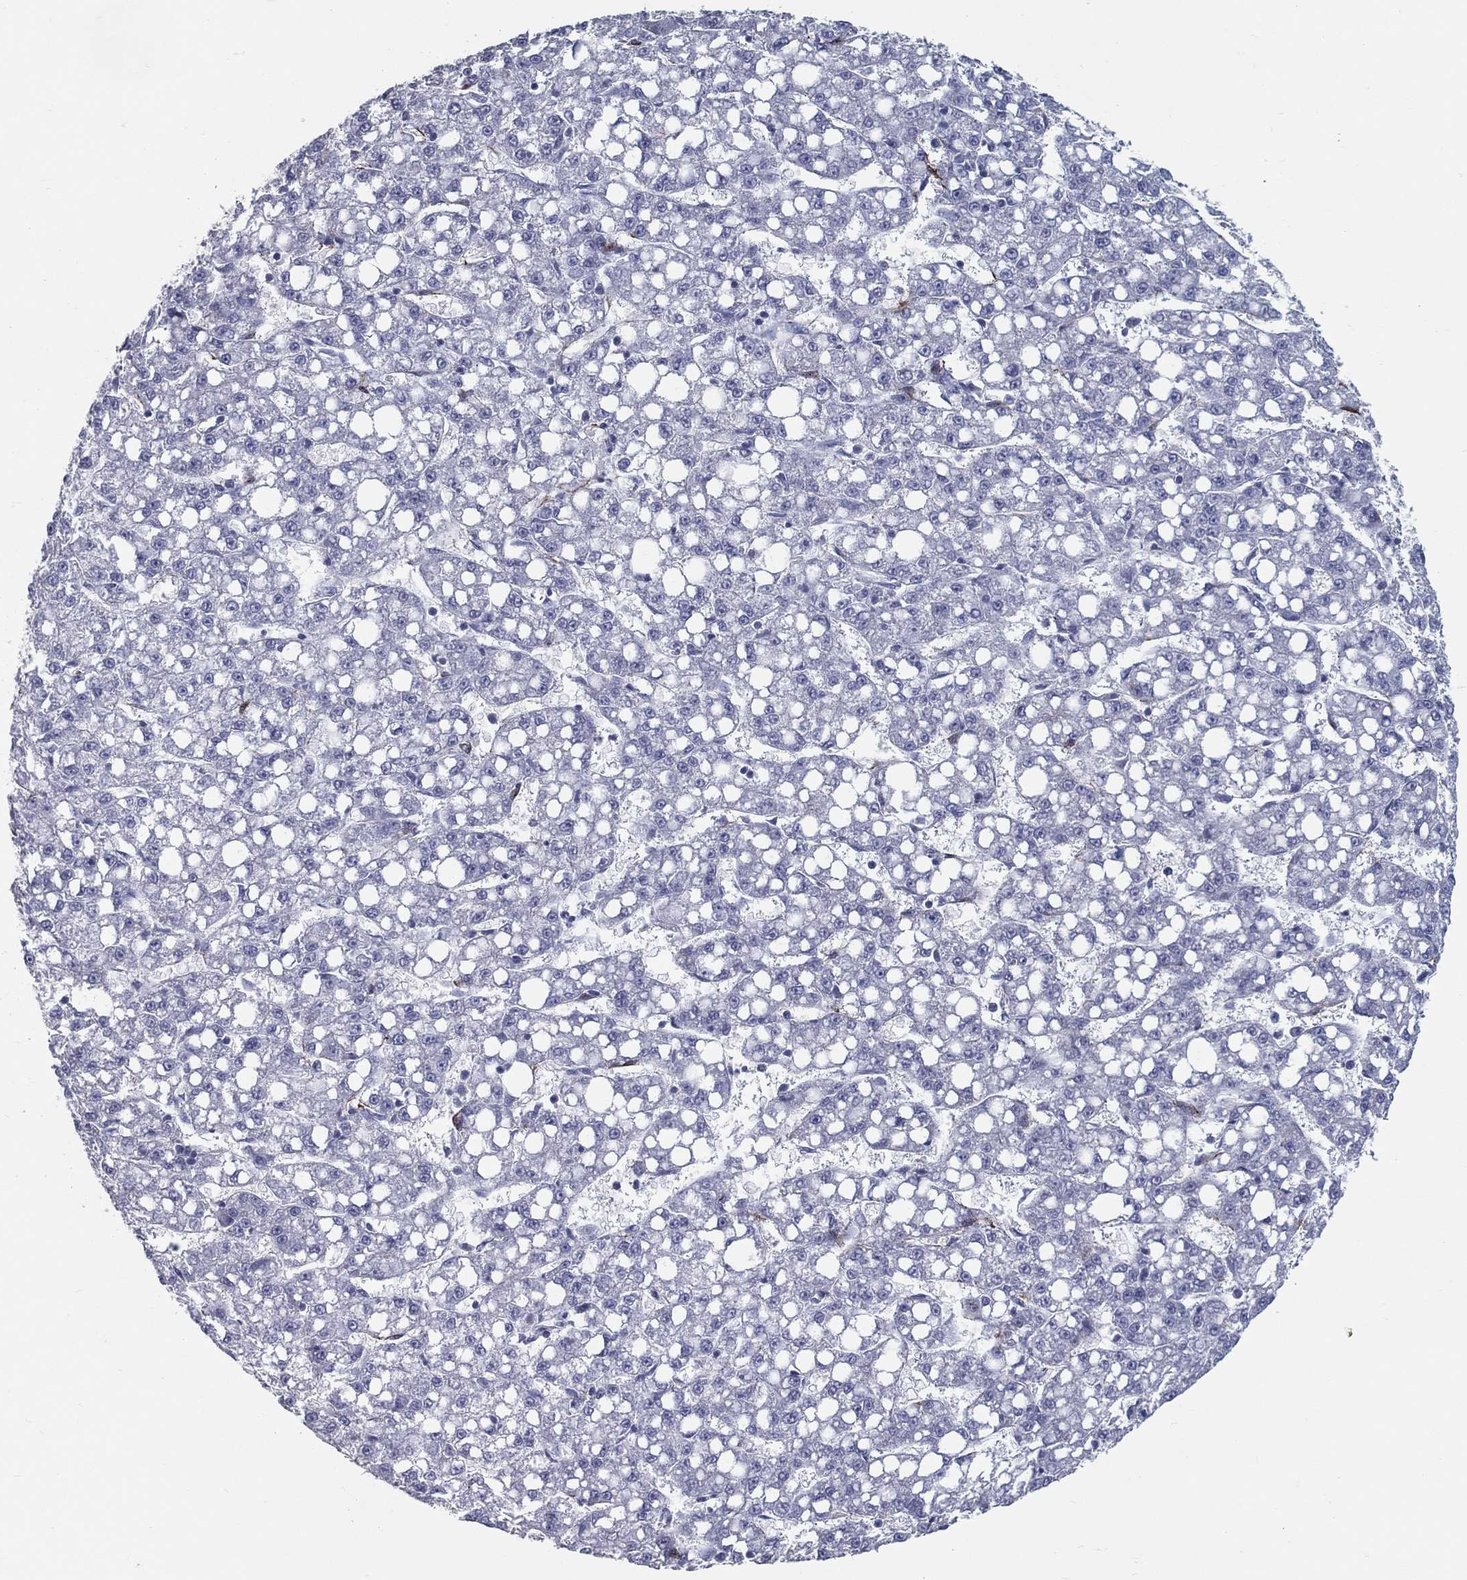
{"staining": {"intensity": "negative", "quantity": "none", "location": "none"}, "tissue": "liver cancer", "cell_type": "Tumor cells", "image_type": "cancer", "snomed": [{"axis": "morphology", "description": "Carcinoma, Hepatocellular, NOS"}, {"axis": "topography", "description": "Liver"}], "caption": "This micrograph is of liver hepatocellular carcinoma stained with immunohistochemistry to label a protein in brown with the nuclei are counter-stained blue. There is no positivity in tumor cells.", "gene": "ACE2", "patient": {"sex": "female", "age": 65}}